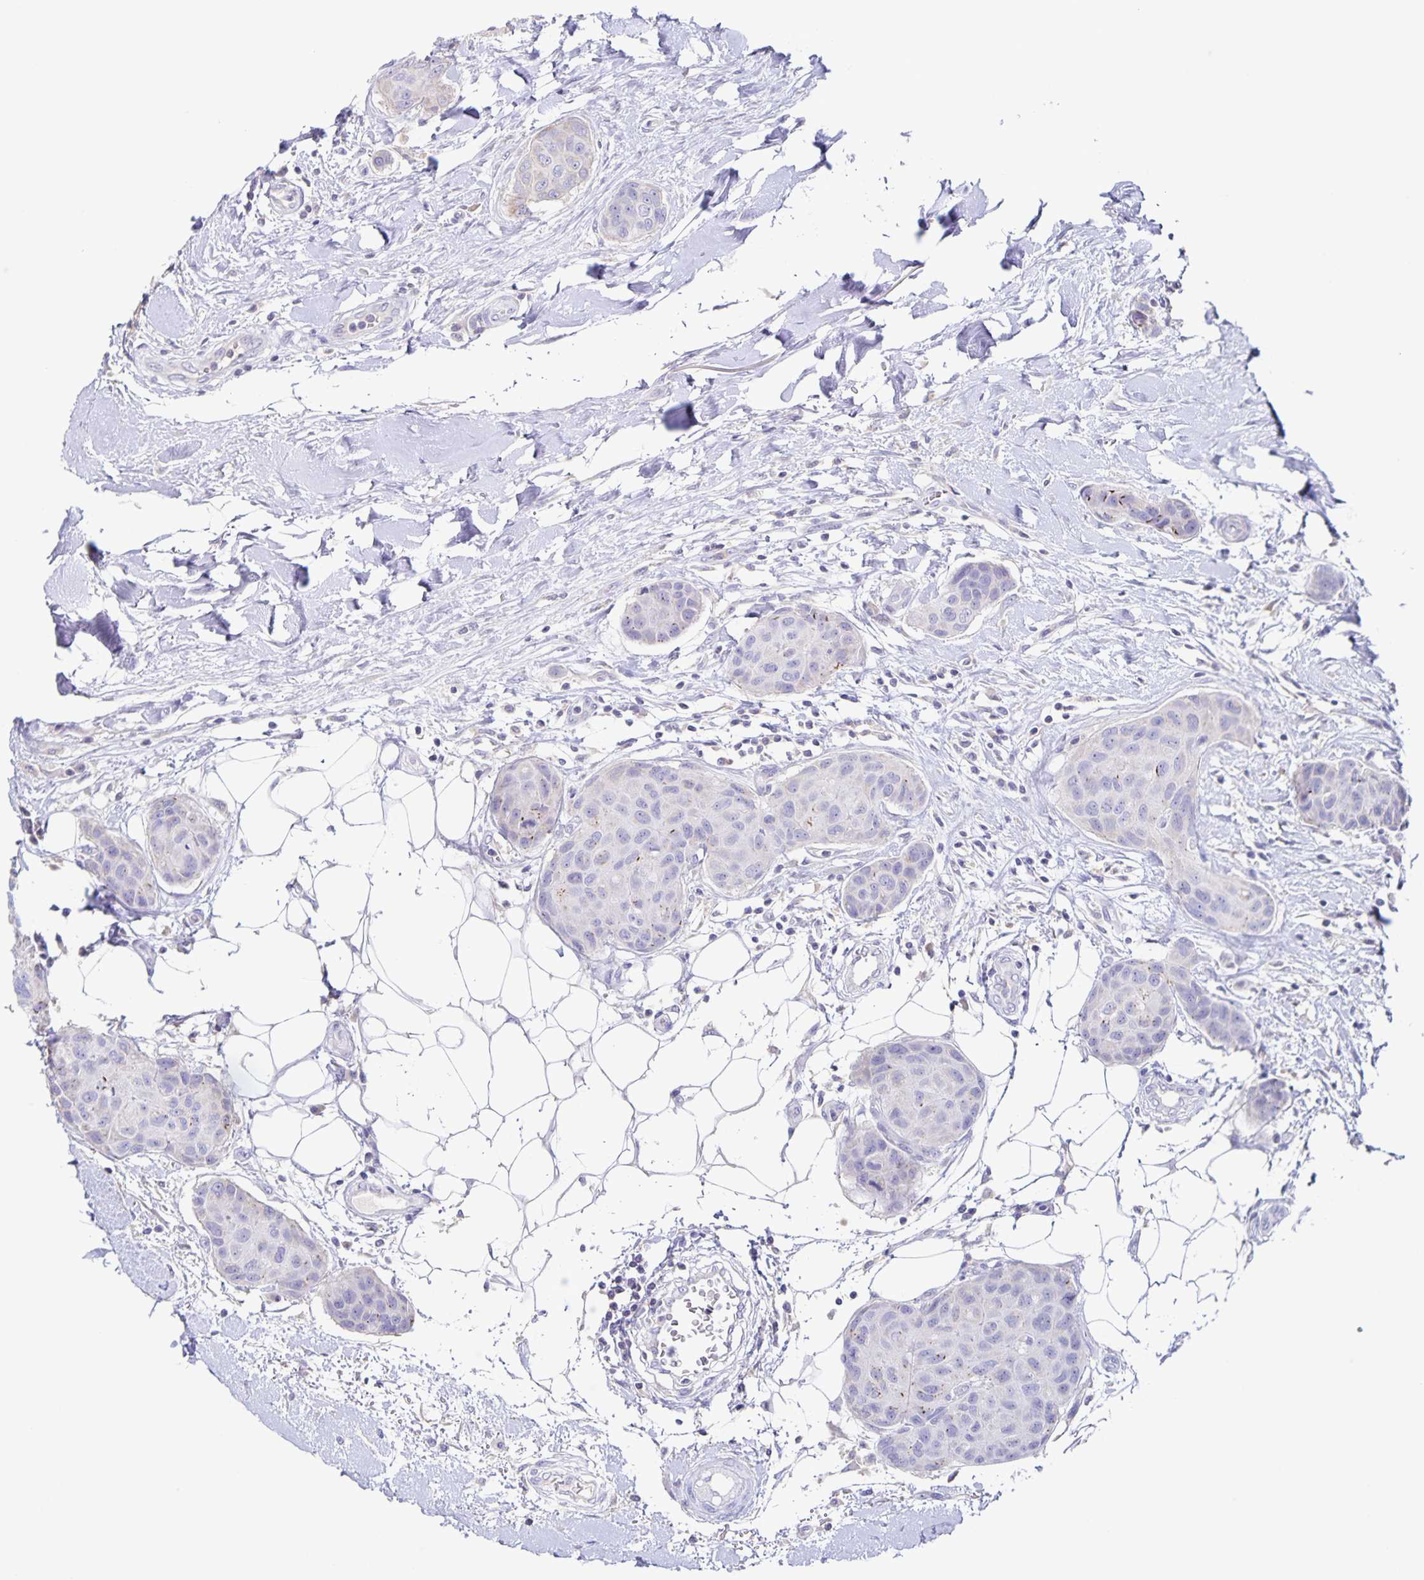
{"staining": {"intensity": "negative", "quantity": "none", "location": "none"}, "tissue": "breast cancer", "cell_type": "Tumor cells", "image_type": "cancer", "snomed": [{"axis": "morphology", "description": "Duct carcinoma"}, {"axis": "topography", "description": "Breast"}, {"axis": "topography", "description": "Lymph node"}], "caption": "There is no significant staining in tumor cells of breast cancer.", "gene": "RPL36A", "patient": {"sex": "female", "age": 80}}